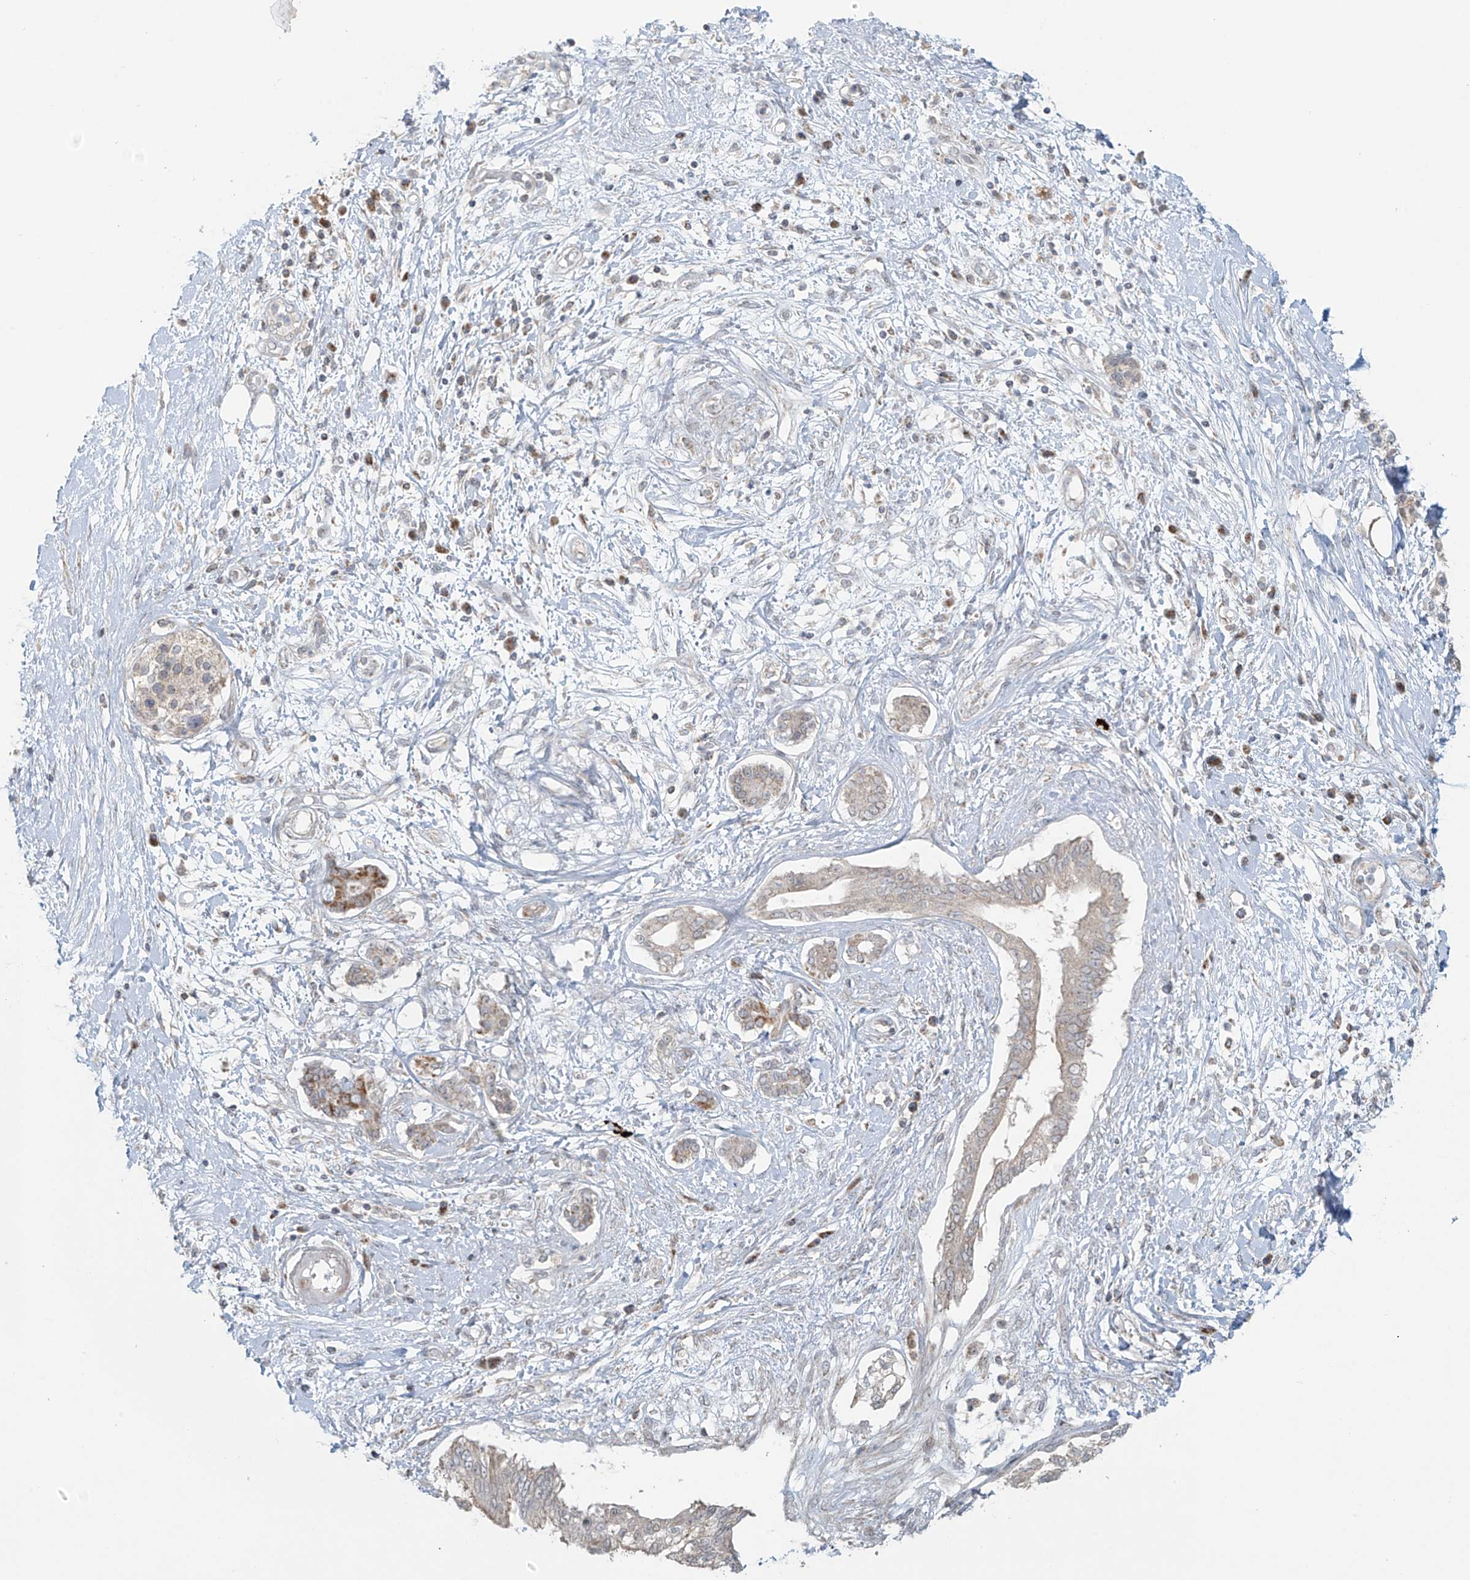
{"staining": {"intensity": "negative", "quantity": "none", "location": "none"}, "tissue": "pancreatic cancer", "cell_type": "Tumor cells", "image_type": "cancer", "snomed": [{"axis": "morphology", "description": "Adenocarcinoma, NOS"}, {"axis": "topography", "description": "Pancreas"}], "caption": "IHC photomicrograph of human pancreatic adenocarcinoma stained for a protein (brown), which displays no staining in tumor cells.", "gene": "HDDC2", "patient": {"sex": "female", "age": 56}}